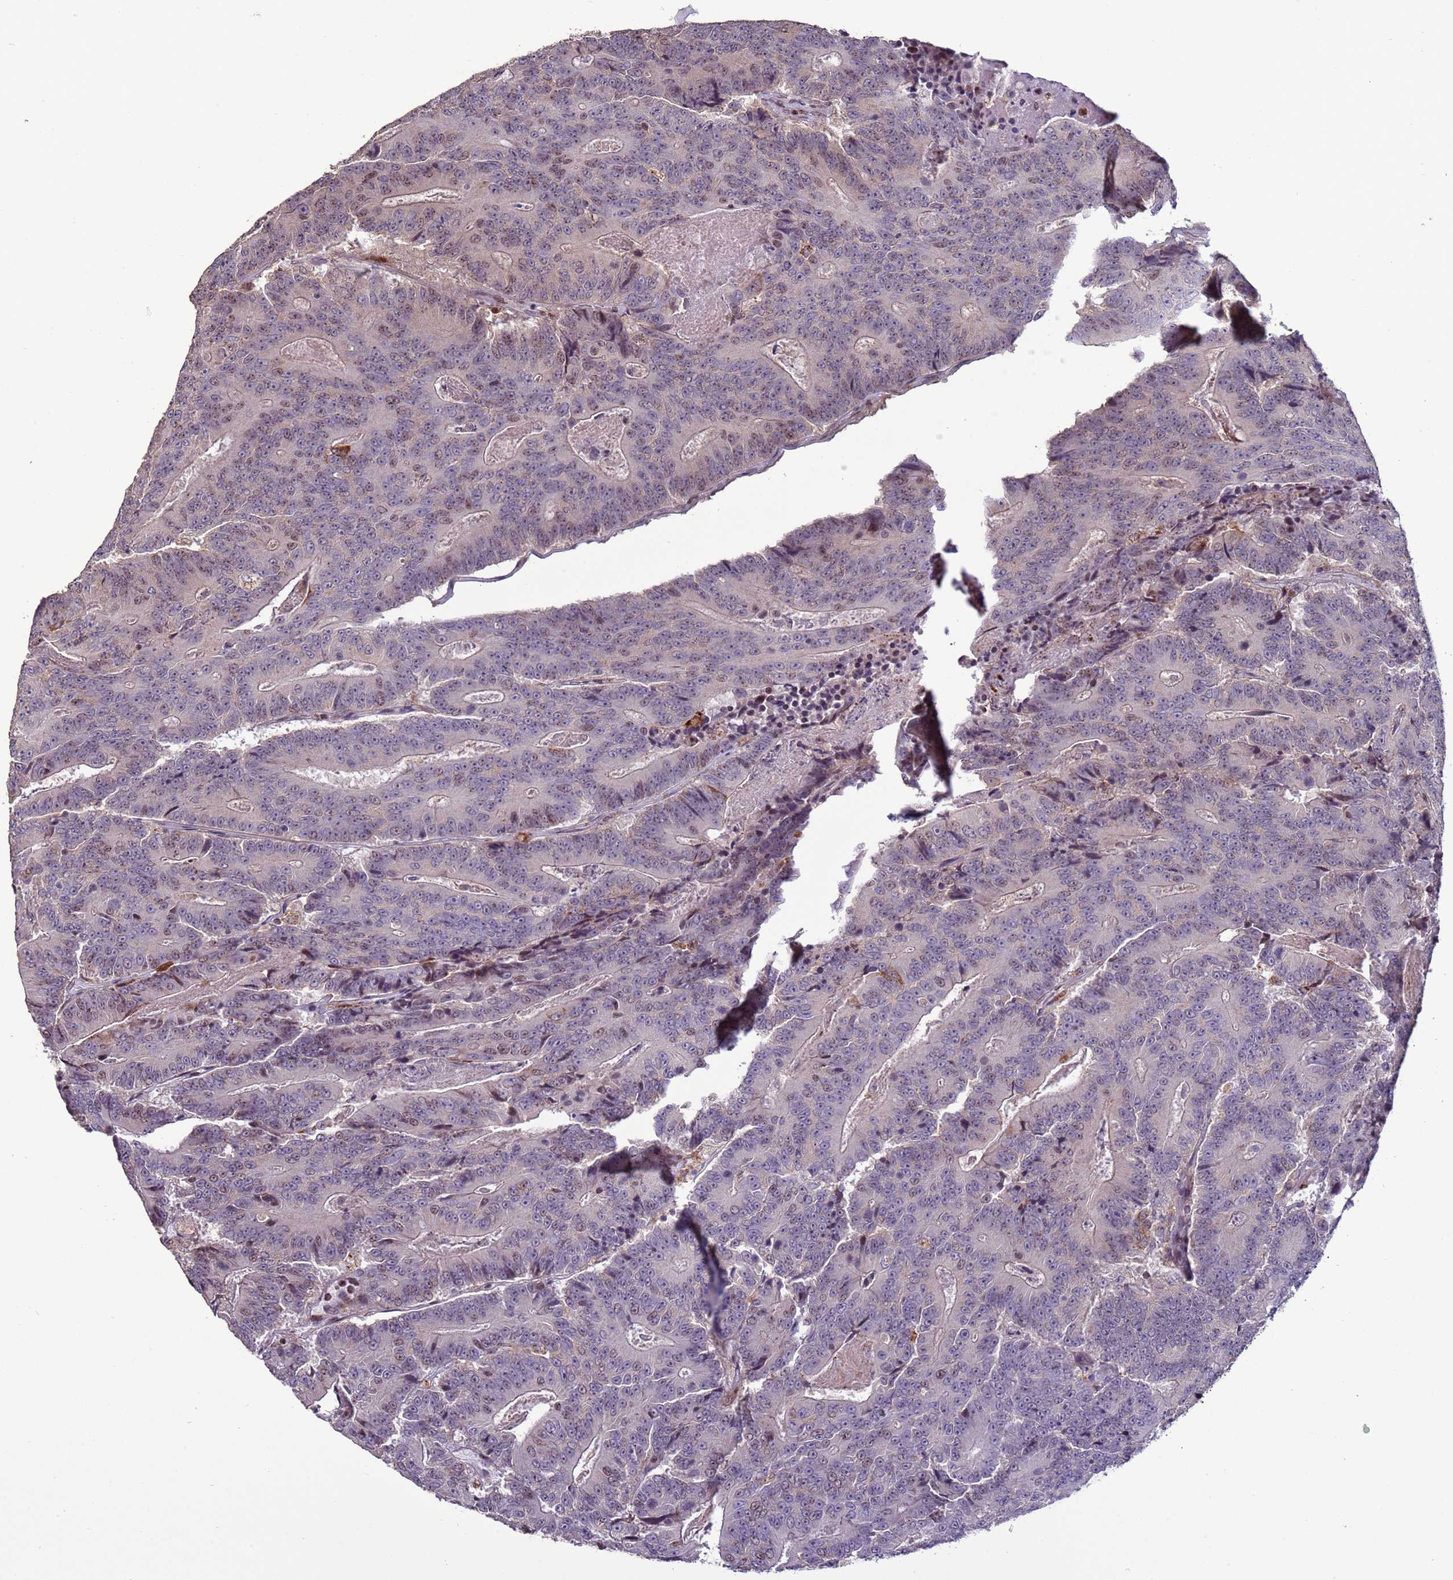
{"staining": {"intensity": "weak", "quantity": "<25%", "location": "nuclear"}, "tissue": "colorectal cancer", "cell_type": "Tumor cells", "image_type": "cancer", "snomed": [{"axis": "morphology", "description": "Adenocarcinoma, NOS"}, {"axis": "topography", "description": "Colon"}], "caption": "This photomicrograph is of colorectal adenocarcinoma stained with immunohistochemistry (IHC) to label a protein in brown with the nuclei are counter-stained blue. There is no positivity in tumor cells.", "gene": "HGH1", "patient": {"sex": "male", "age": 83}}